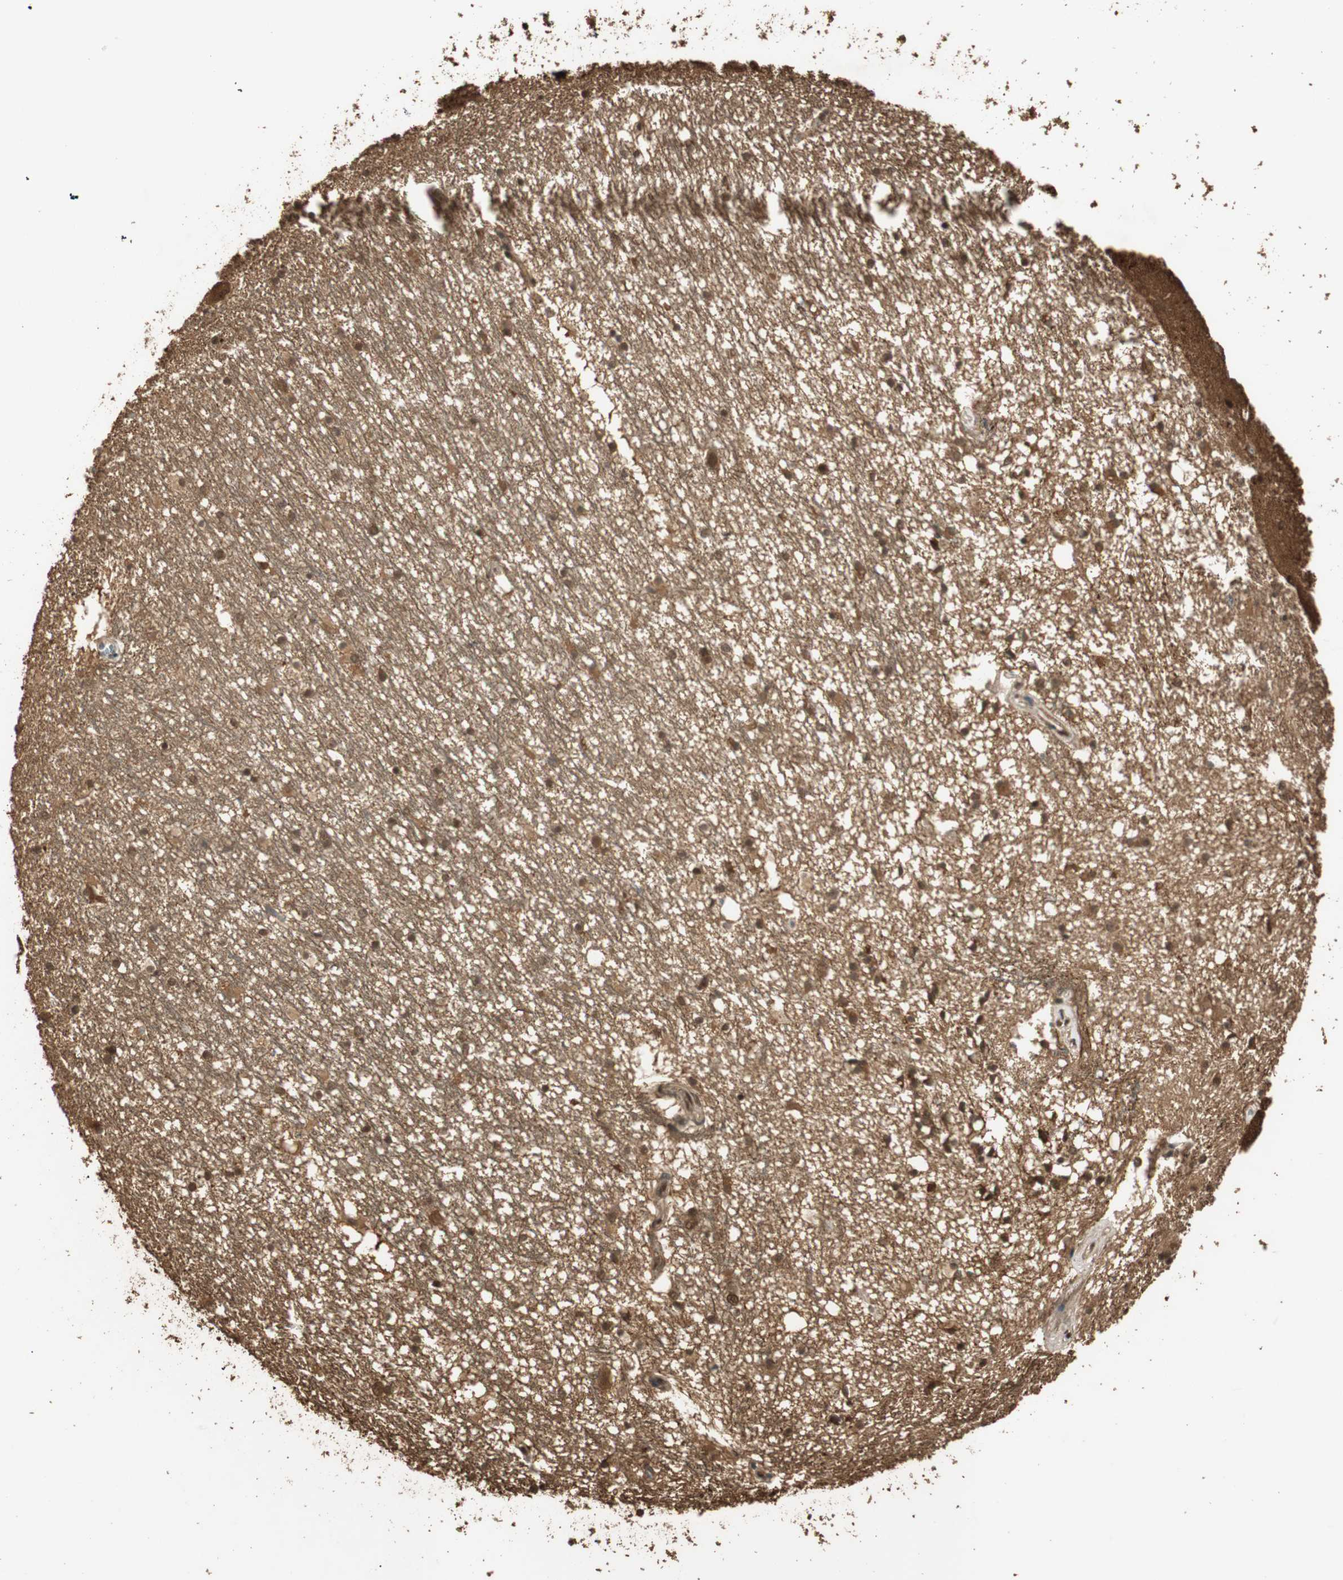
{"staining": {"intensity": "strong", "quantity": ">75%", "location": "cytoplasmic/membranous,nuclear"}, "tissue": "hippocampus", "cell_type": "Glial cells", "image_type": "normal", "snomed": [{"axis": "morphology", "description": "Normal tissue, NOS"}, {"axis": "topography", "description": "Hippocampus"}], "caption": "This histopathology image shows immunohistochemistry staining of benign hippocampus, with high strong cytoplasmic/membranous,nuclear staining in about >75% of glial cells.", "gene": "RPA3", "patient": {"sex": "male", "age": 45}}